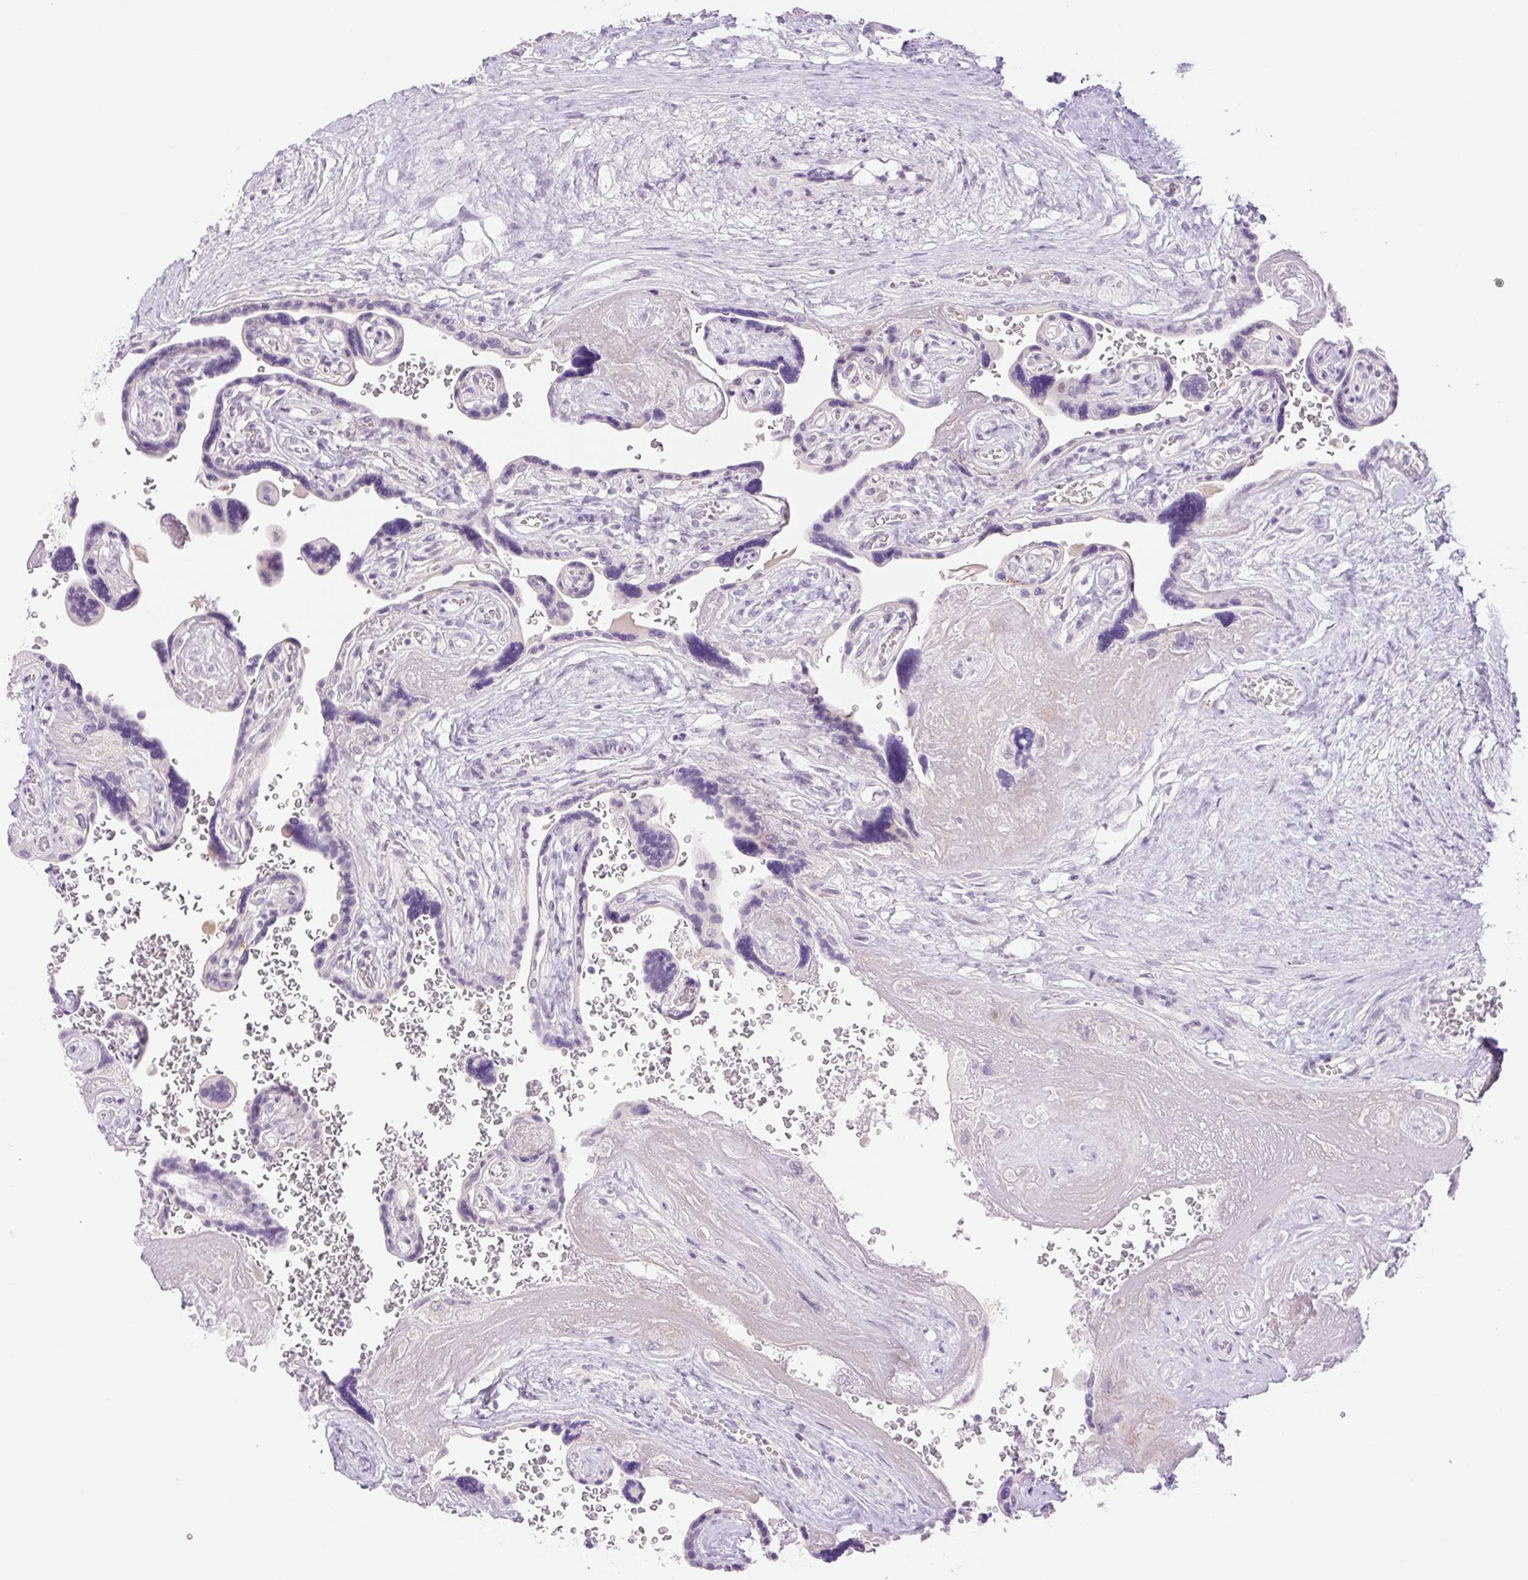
{"staining": {"intensity": "negative", "quantity": "none", "location": "none"}, "tissue": "placenta", "cell_type": "Decidual cells", "image_type": "normal", "snomed": [{"axis": "morphology", "description": "Normal tissue, NOS"}, {"axis": "topography", "description": "Placenta"}], "caption": "This is an immunohistochemistry (IHC) micrograph of unremarkable placenta. There is no staining in decidual cells.", "gene": "SPRYD4", "patient": {"sex": "female", "age": 32}}